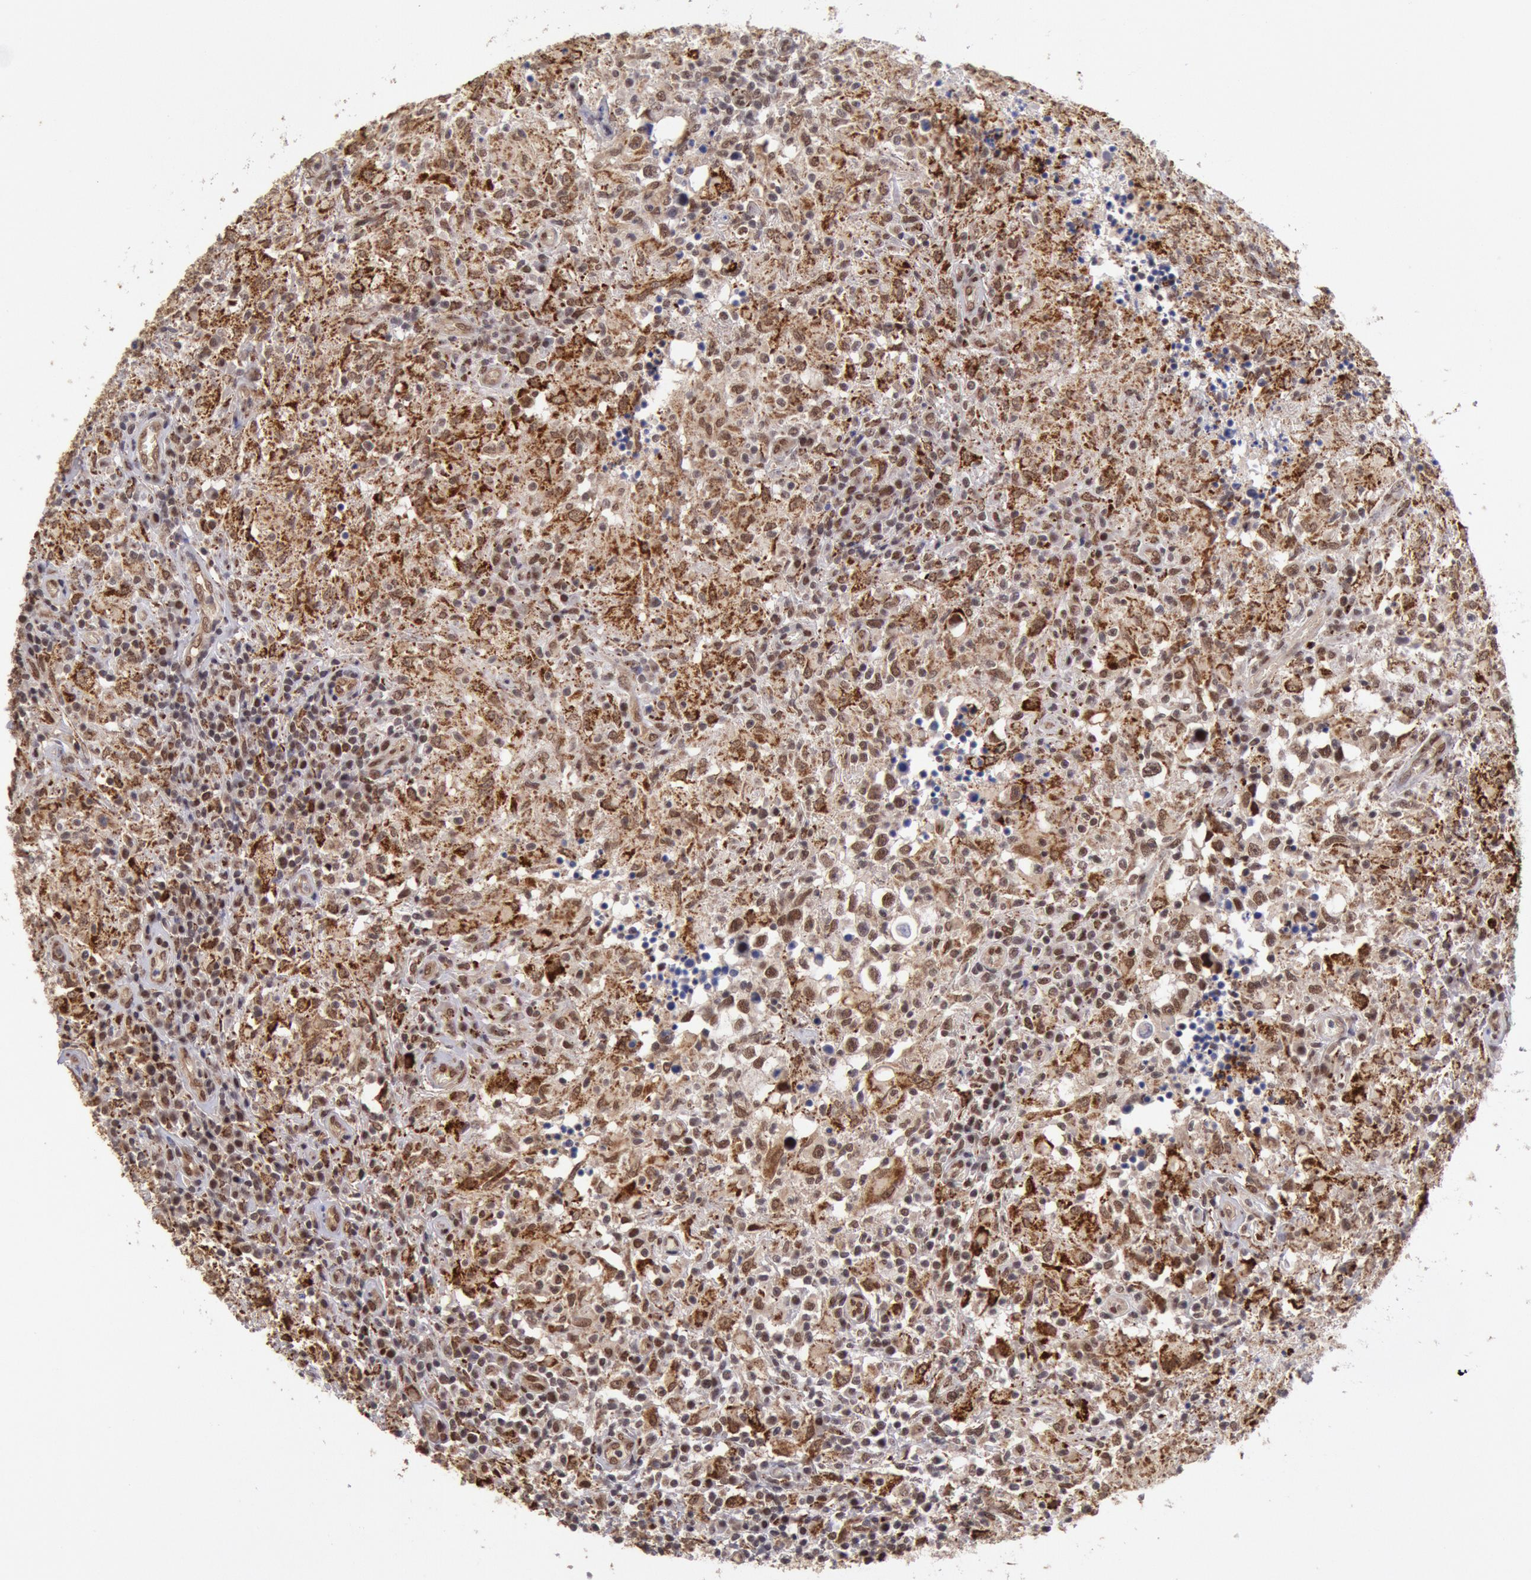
{"staining": {"intensity": "moderate", "quantity": ">75%", "location": "nuclear"}, "tissue": "testis cancer", "cell_type": "Tumor cells", "image_type": "cancer", "snomed": [{"axis": "morphology", "description": "Seminoma, NOS"}, {"axis": "topography", "description": "Testis"}], "caption": "Immunohistochemical staining of human testis seminoma shows medium levels of moderate nuclear protein positivity in about >75% of tumor cells.", "gene": "CDKN2B", "patient": {"sex": "male", "age": 34}}